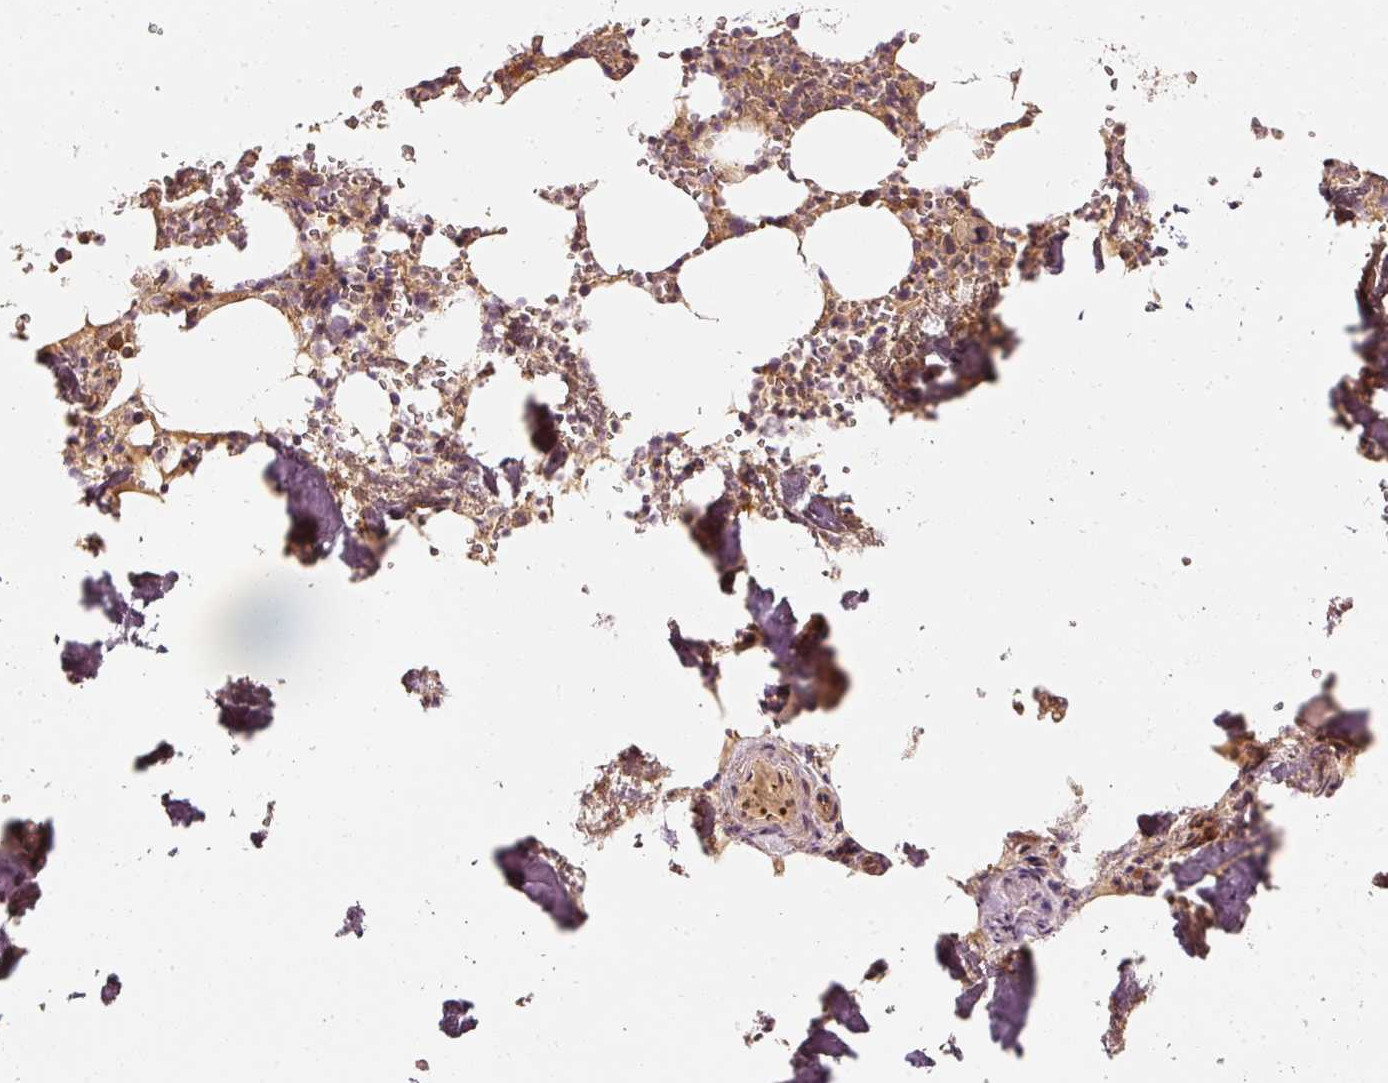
{"staining": {"intensity": "strong", "quantity": "25%-75%", "location": "cytoplasmic/membranous,nuclear"}, "tissue": "bone marrow", "cell_type": "Hematopoietic cells", "image_type": "normal", "snomed": [{"axis": "morphology", "description": "Normal tissue, NOS"}, {"axis": "topography", "description": "Bone marrow"}], "caption": "A micrograph of human bone marrow stained for a protein exhibits strong cytoplasmic/membranous,nuclear brown staining in hematopoietic cells.", "gene": "ASMTL", "patient": {"sex": "male", "age": 64}}